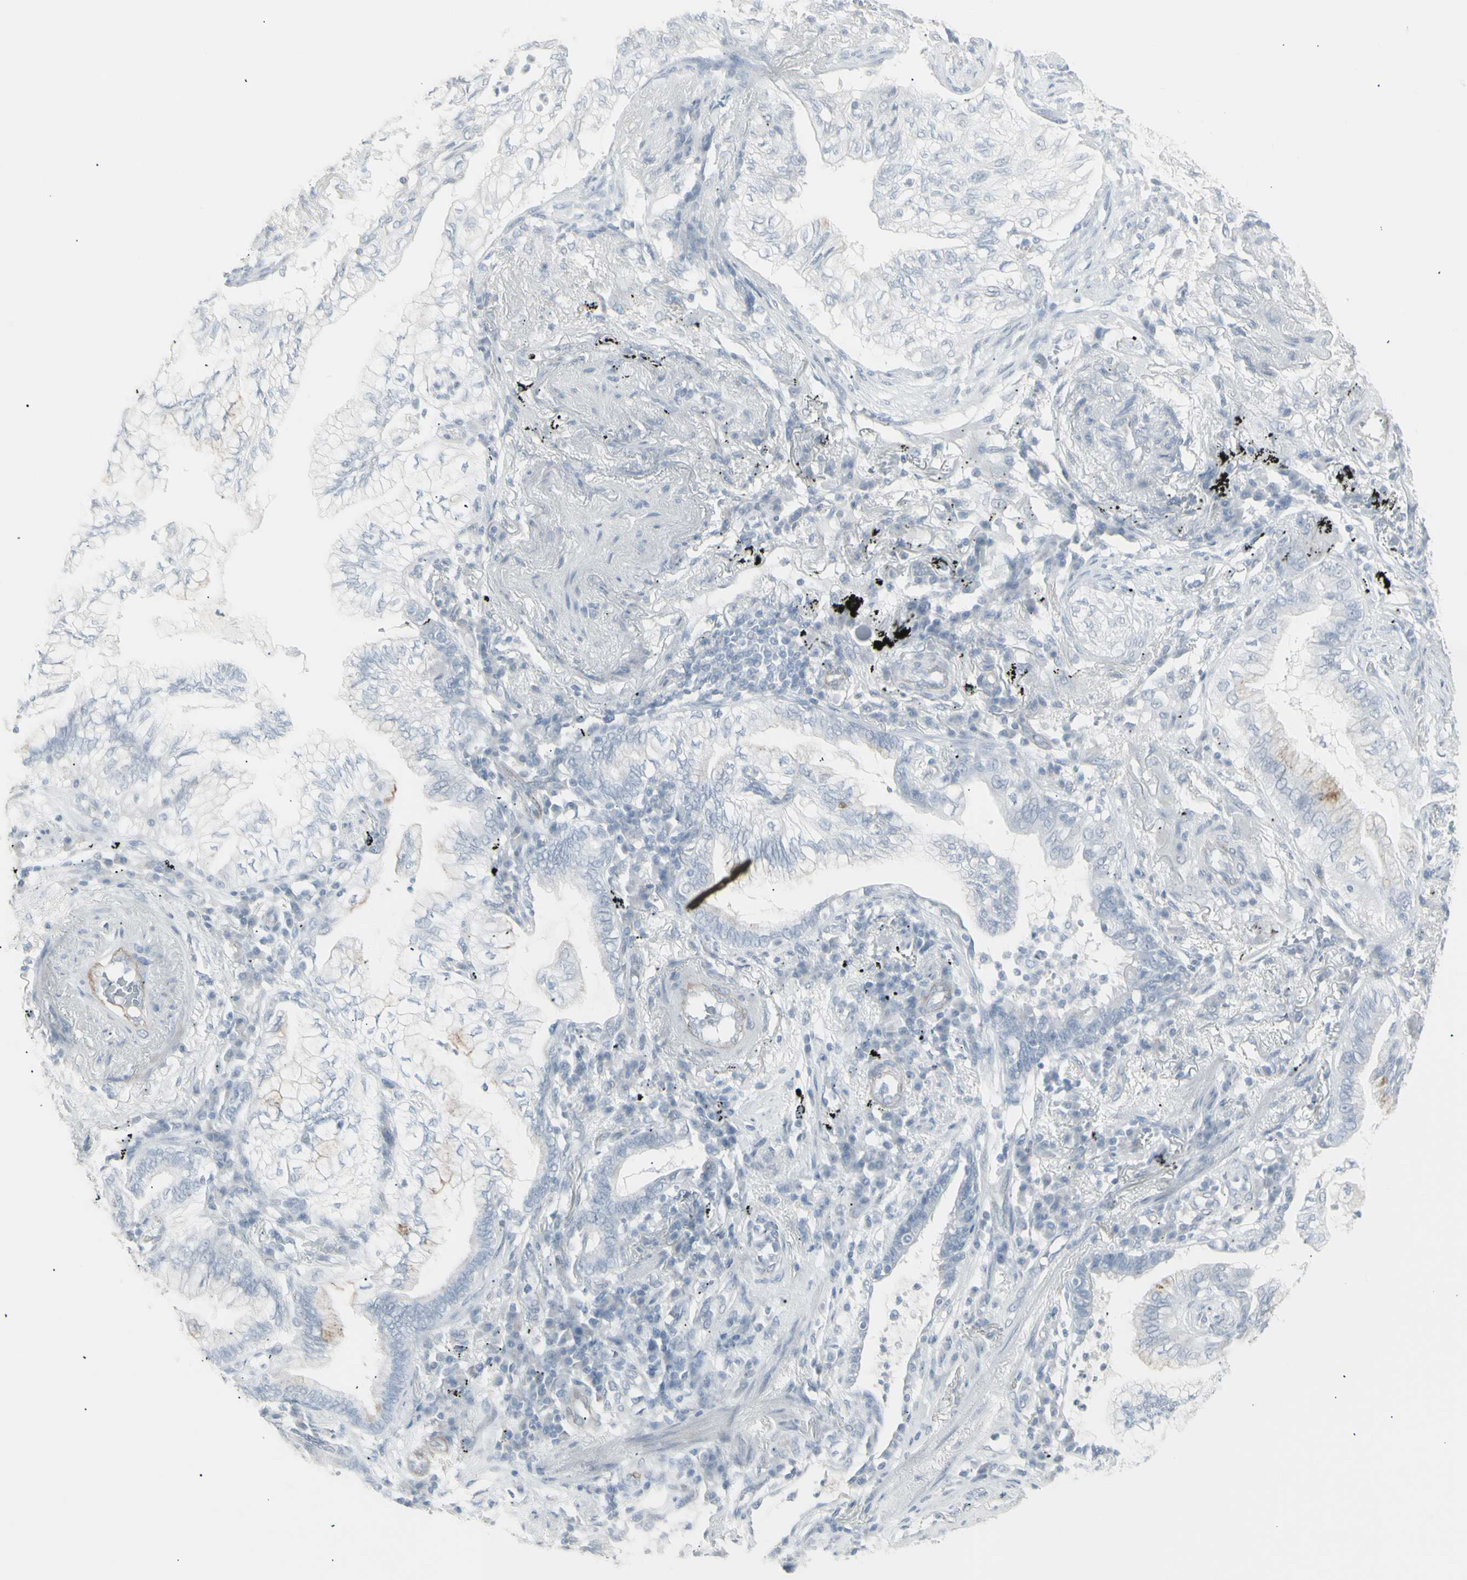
{"staining": {"intensity": "moderate", "quantity": "<25%", "location": "cytoplasmic/membranous"}, "tissue": "lung cancer", "cell_type": "Tumor cells", "image_type": "cancer", "snomed": [{"axis": "morphology", "description": "Normal tissue, NOS"}, {"axis": "morphology", "description": "Adenocarcinoma, NOS"}, {"axis": "topography", "description": "Bronchus"}, {"axis": "topography", "description": "Lung"}], "caption": "A high-resolution histopathology image shows immunohistochemistry (IHC) staining of lung cancer (adenocarcinoma), which displays moderate cytoplasmic/membranous expression in about <25% of tumor cells. (DAB = brown stain, brightfield microscopy at high magnification).", "gene": "YBX2", "patient": {"sex": "female", "age": 70}}